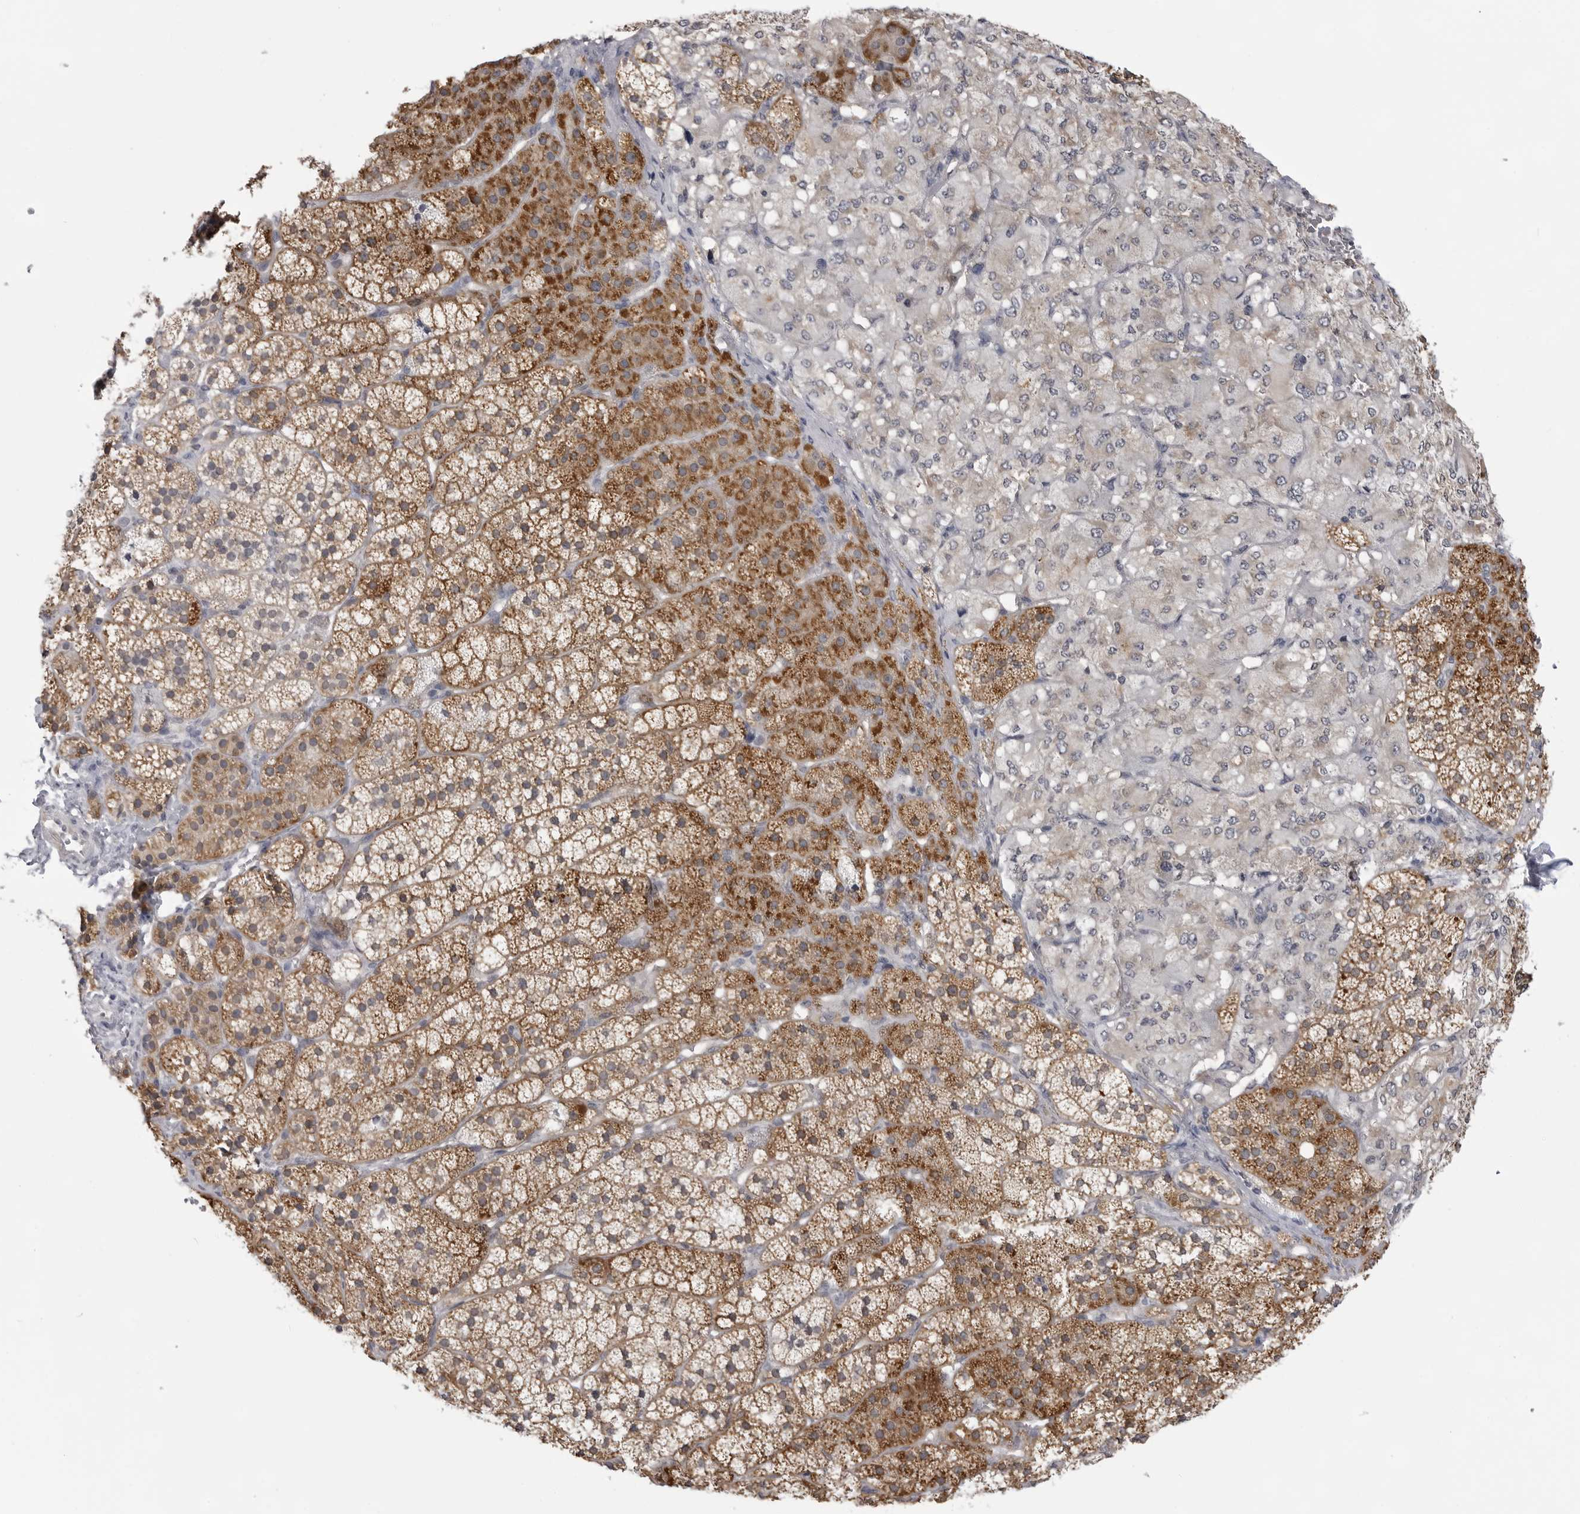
{"staining": {"intensity": "moderate", "quantity": ">75%", "location": "cytoplasmic/membranous"}, "tissue": "adrenal gland", "cell_type": "Glandular cells", "image_type": "normal", "snomed": [{"axis": "morphology", "description": "Normal tissue, NOS"}, {"axis": "topography", "description": "Adrenal gland"}], "caption": "Adrenal gland stained for a protein (brown) reveals moderate cytoplasmic/membranous positive staining in approximately >75% of glandular cells.", "gene": "FH", "patient": {"sex": "female", "age": 44}}